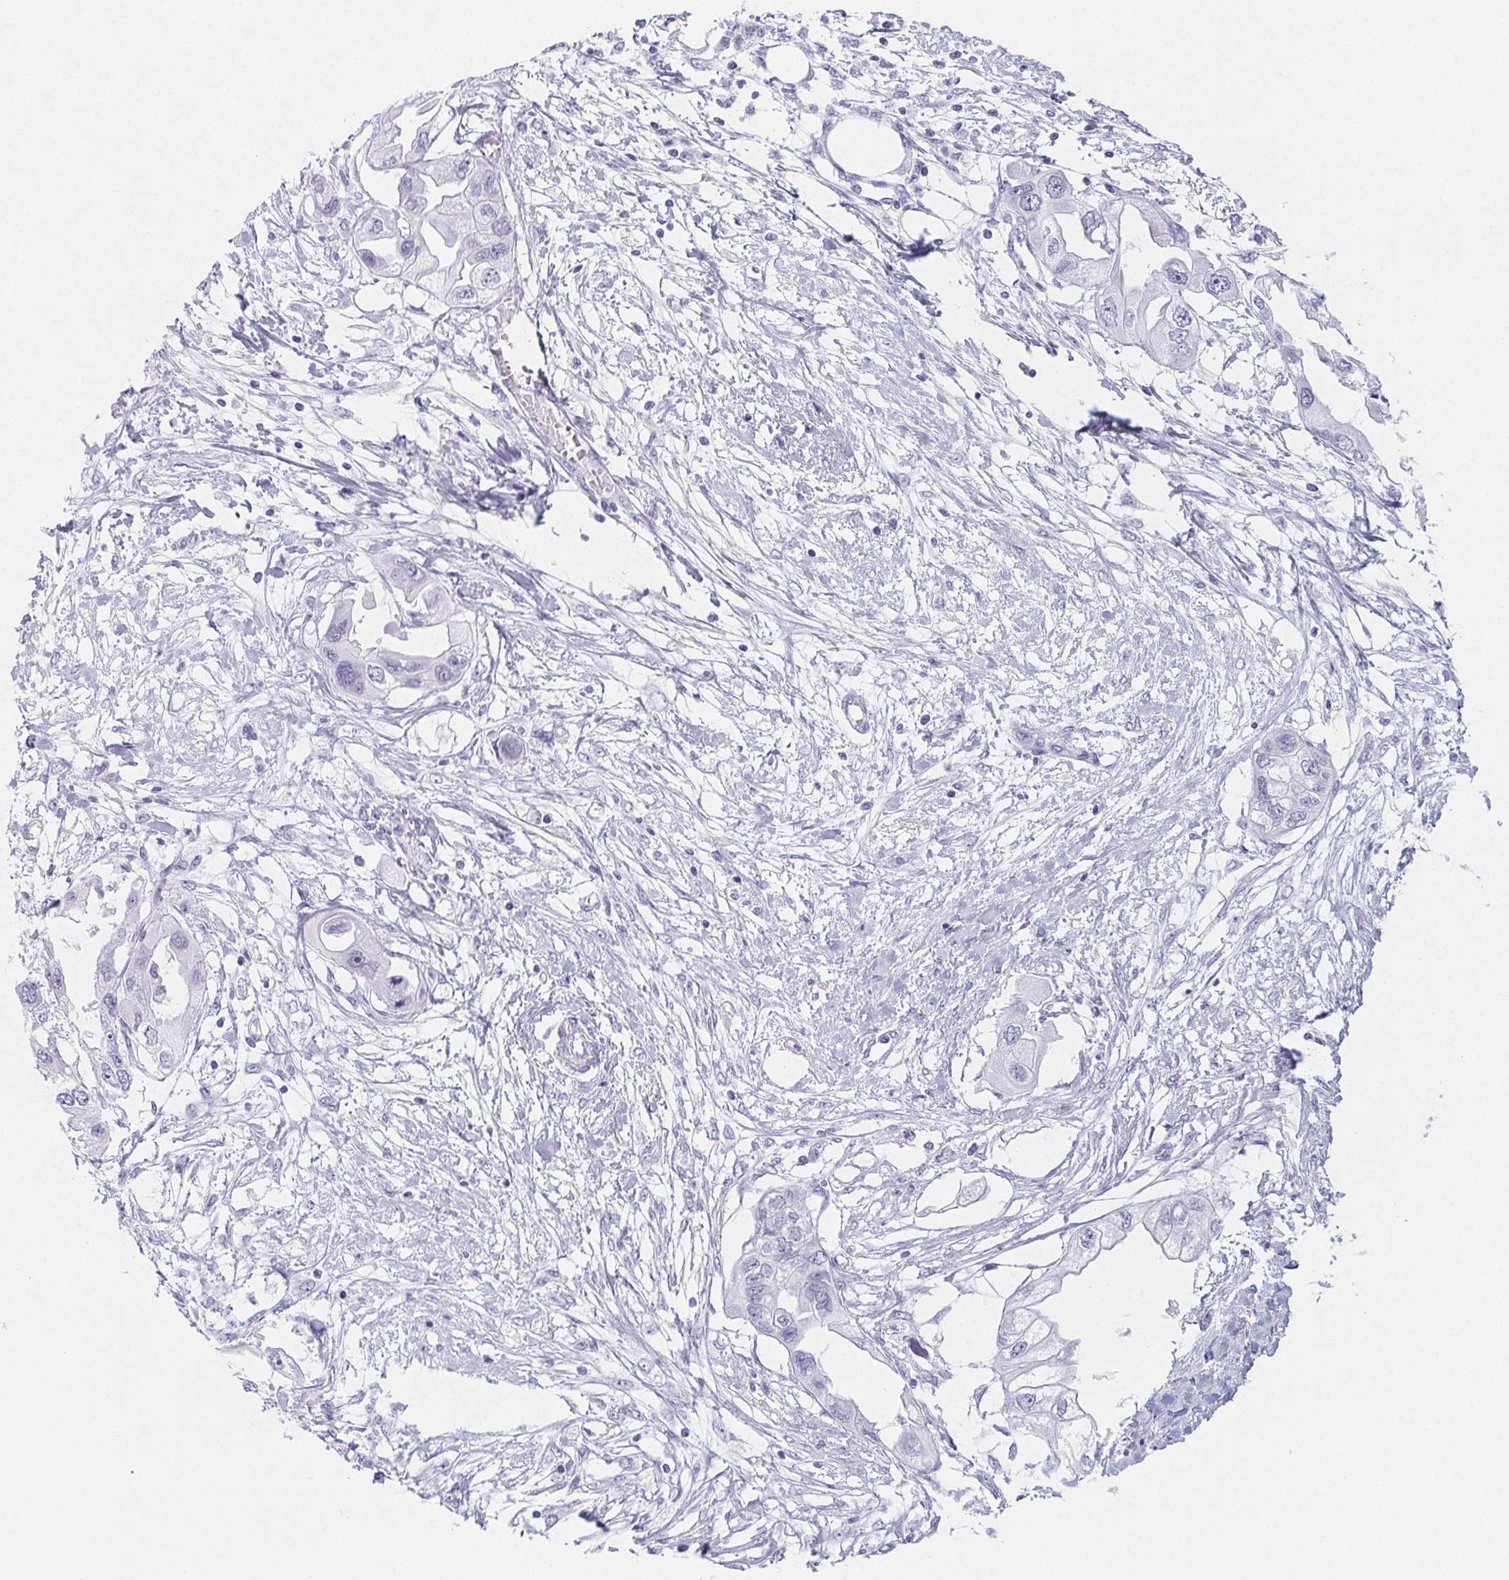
{"staining": {"intensity": "negative", "quantity": "none", "location": "none"}, "tissue": "endometrial cancer", "cell_type": "Tumor cells", "image_type": "cancer", "snomed": [{"axis": "morphology", "description": "Adenocarcinoma, NOS"}, {"axis": "morphology", "description": "Adenocarcinoma, metastatic, NOS"}, {"axis": "topography", "description": "Adipose tissue"}, {"axis": "topography", "description": "Endometrium"}], "caption": "DAB (3,3'-diaminobenzidine) immunohistochemical staining of human adenocarcinoma (endometrial) demonstrates no significant expression in tumor cells. The staining is performed using DAB brown chromogen with nuclei counter-stained in using hematoxylin.", "gene": "HRC", "patient": {"sex": "female", "age": 67}}